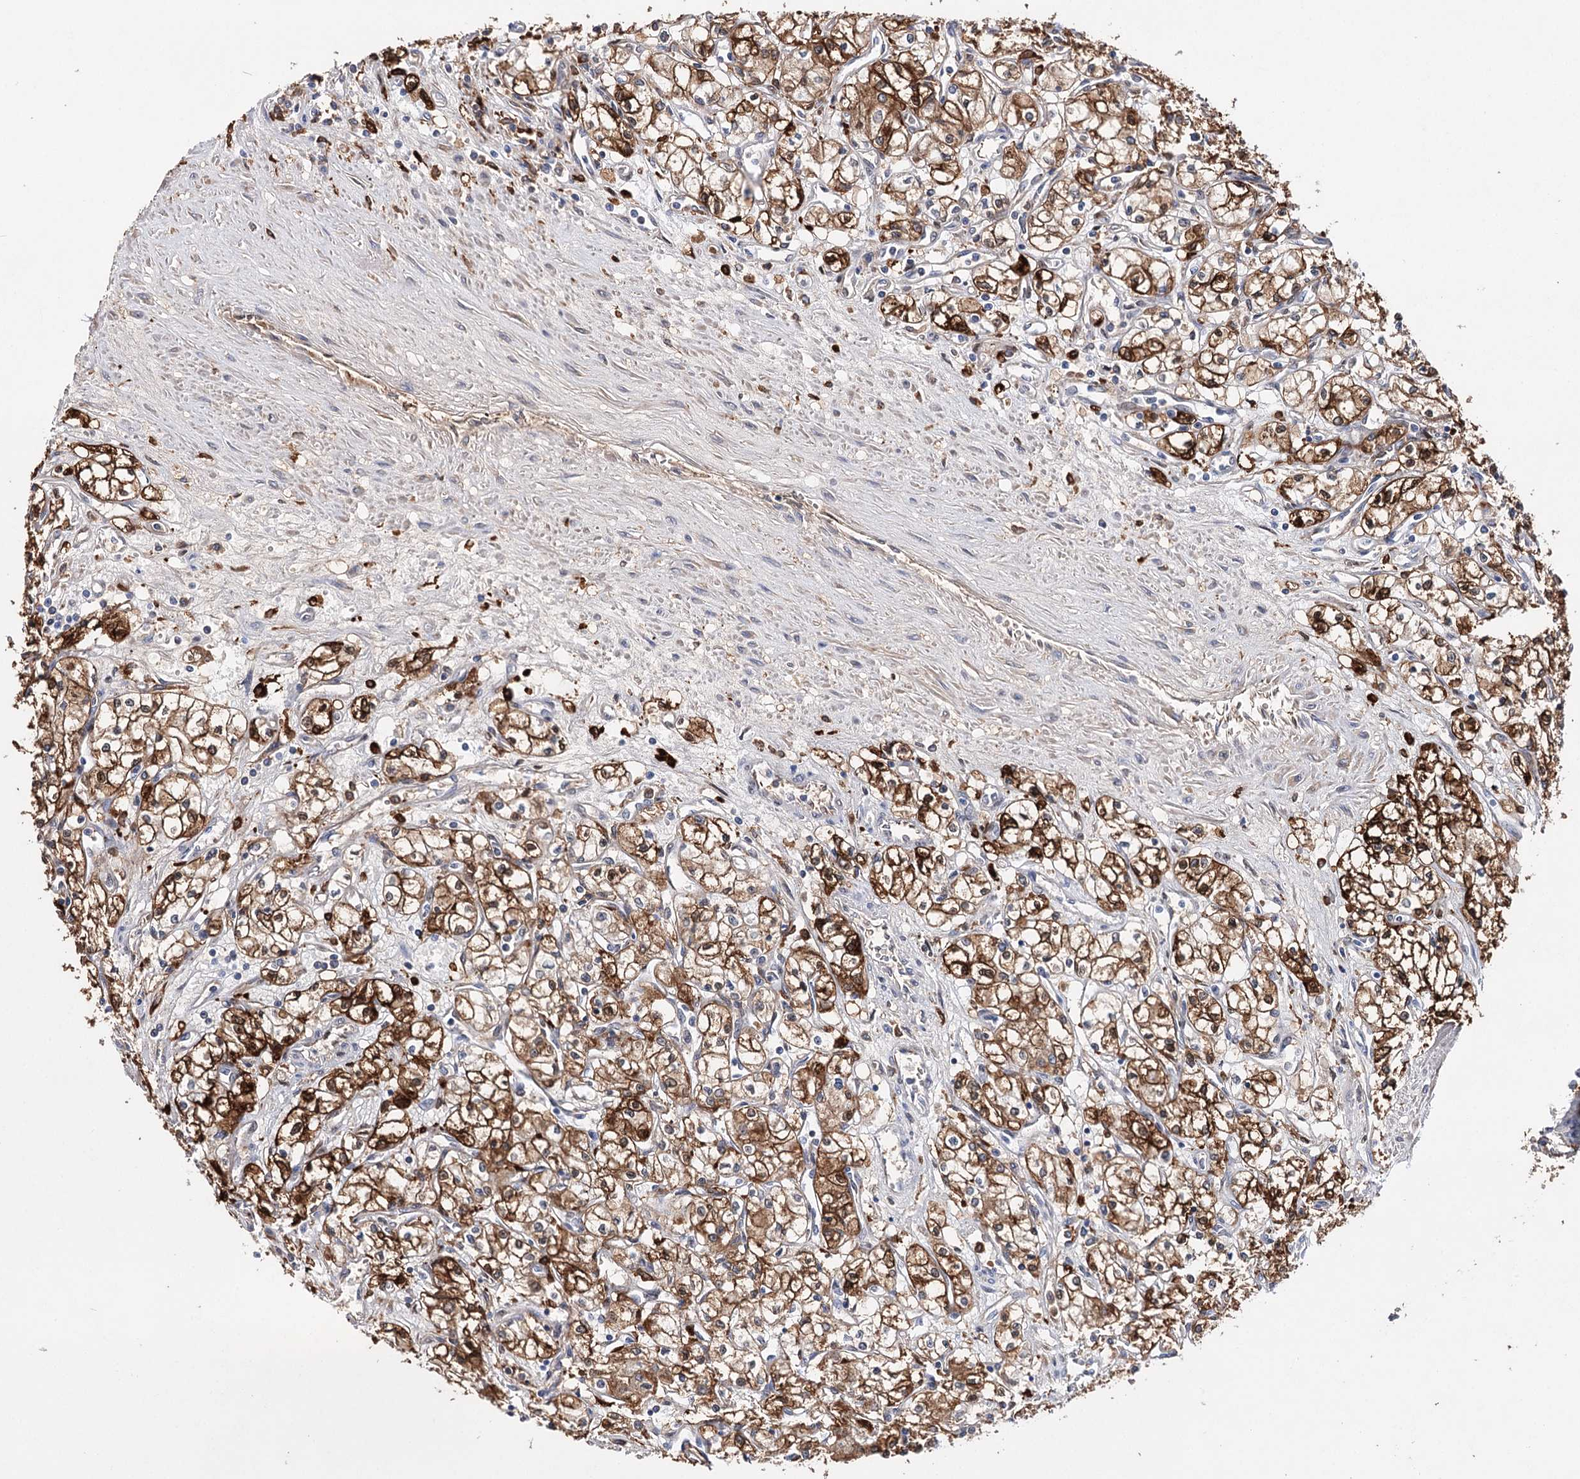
{"staining": {"intensity": "strong", "quantity": ">75%", "location": "cytoplasmic/membranous"}, "tissue": "renal cancer", "cell_type": "Tumor cells", "image_type": "cancer", "snomed": [{"axis": "morphology", "description": "Adenocarcinoma, NOS"}, {"axis": "topography", "description": "Kidney"}], "caption": "Adenocarcinoma (renal) was stained to show a protein in brown. There is high levels of strong cytoplasmic/membranous staining in approximately >75% of tumor cells.", "gene": "CFAP46", "patient": {"sex": "male", "age": 59}}